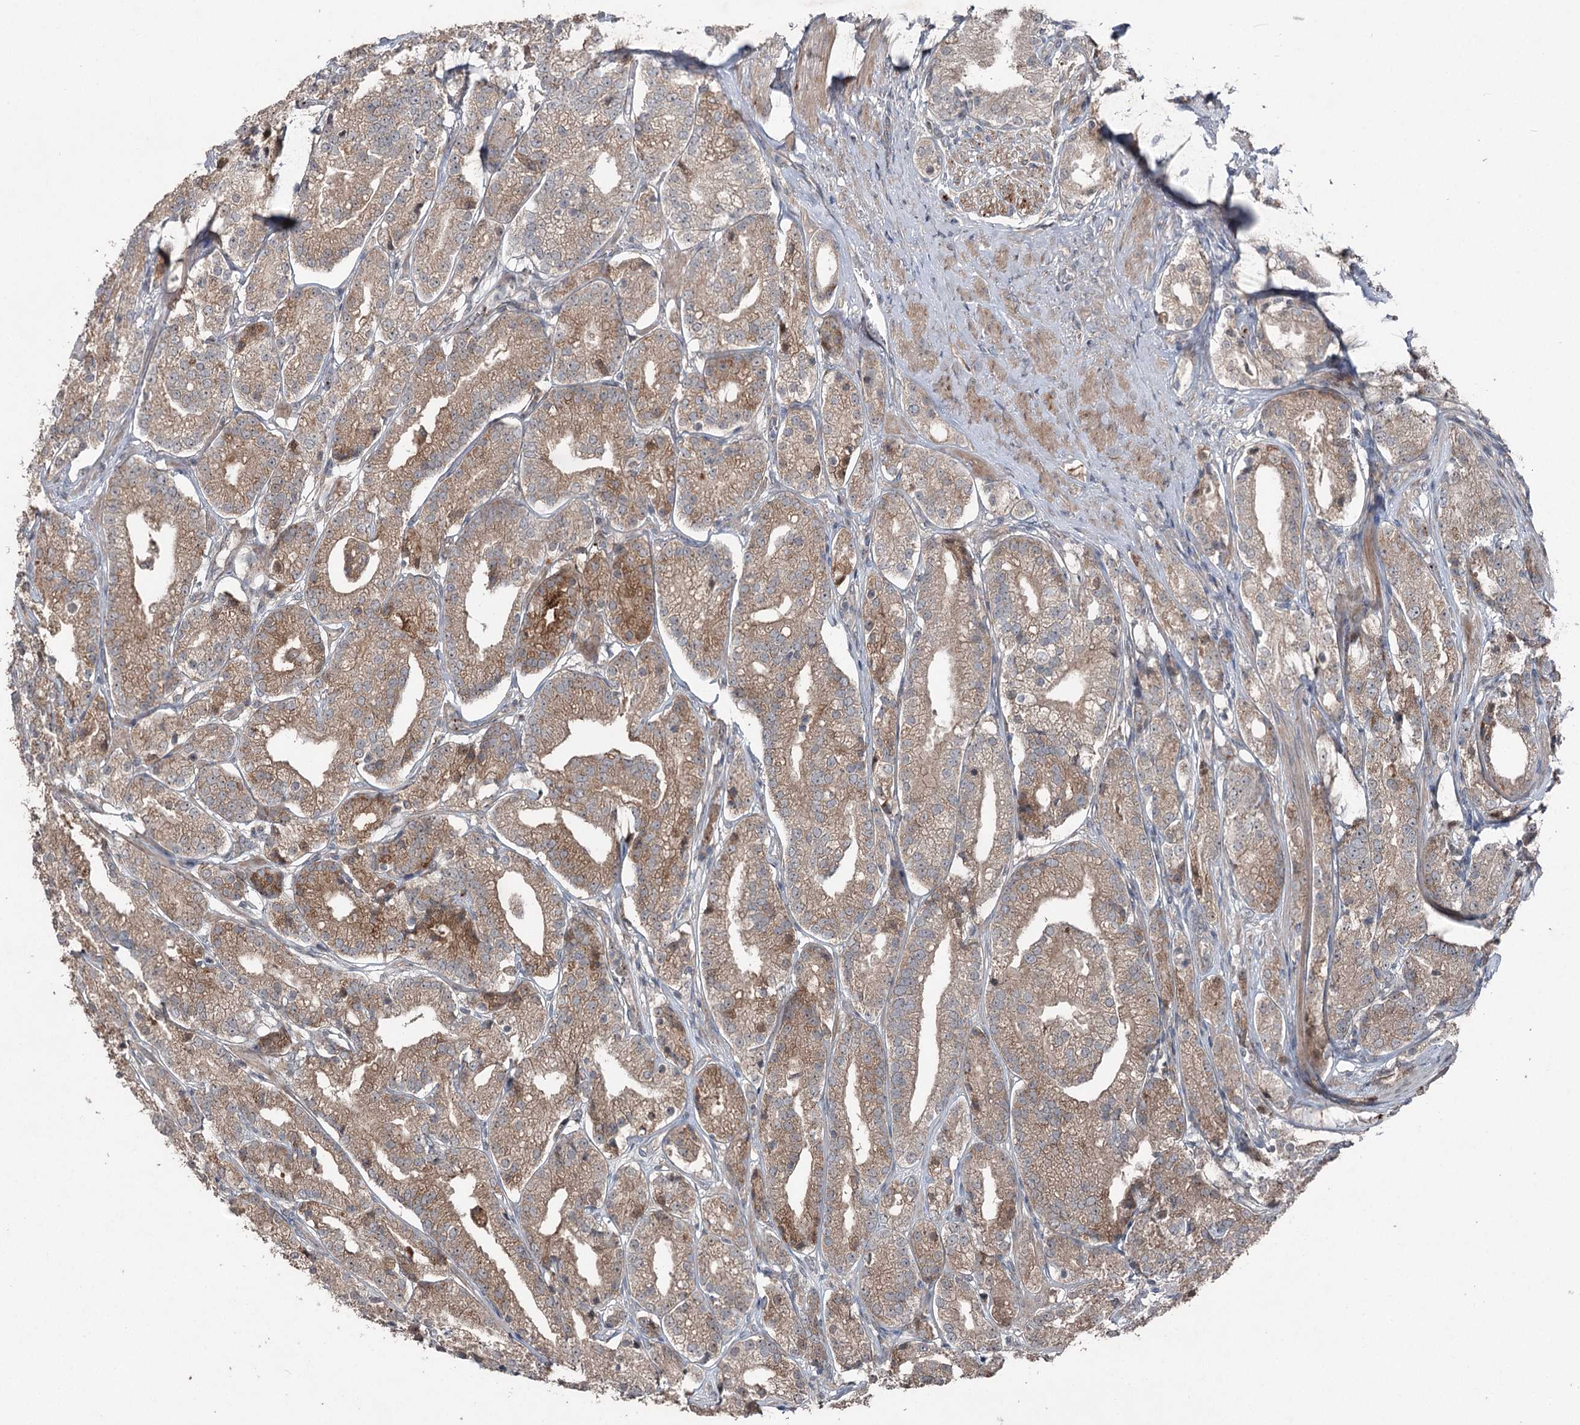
{"staining": {"intensity": "moderate", "quantity": ">75%", "location": "cytoplasmic/membranous"}, "tissue": "prostate cancer", "cell_type": "Tumor cells", "image_type": "cancer", "snomed": [{"axis": "morphology", "description": "Adenocarcinoma, High grade"}, {"axis": "topography", "description": "Prostate"}], "caption": "Moderate cytoplasmic/membranous protein expression is present in approximately >75% of tumor cells in prostate high-grade adenocarcinoma. The protein of interest is shown in brown color, while the nuclei are stained blue.", "gene": "MAPK8IP2", "patient": {"sex": "male", "age": 69}}